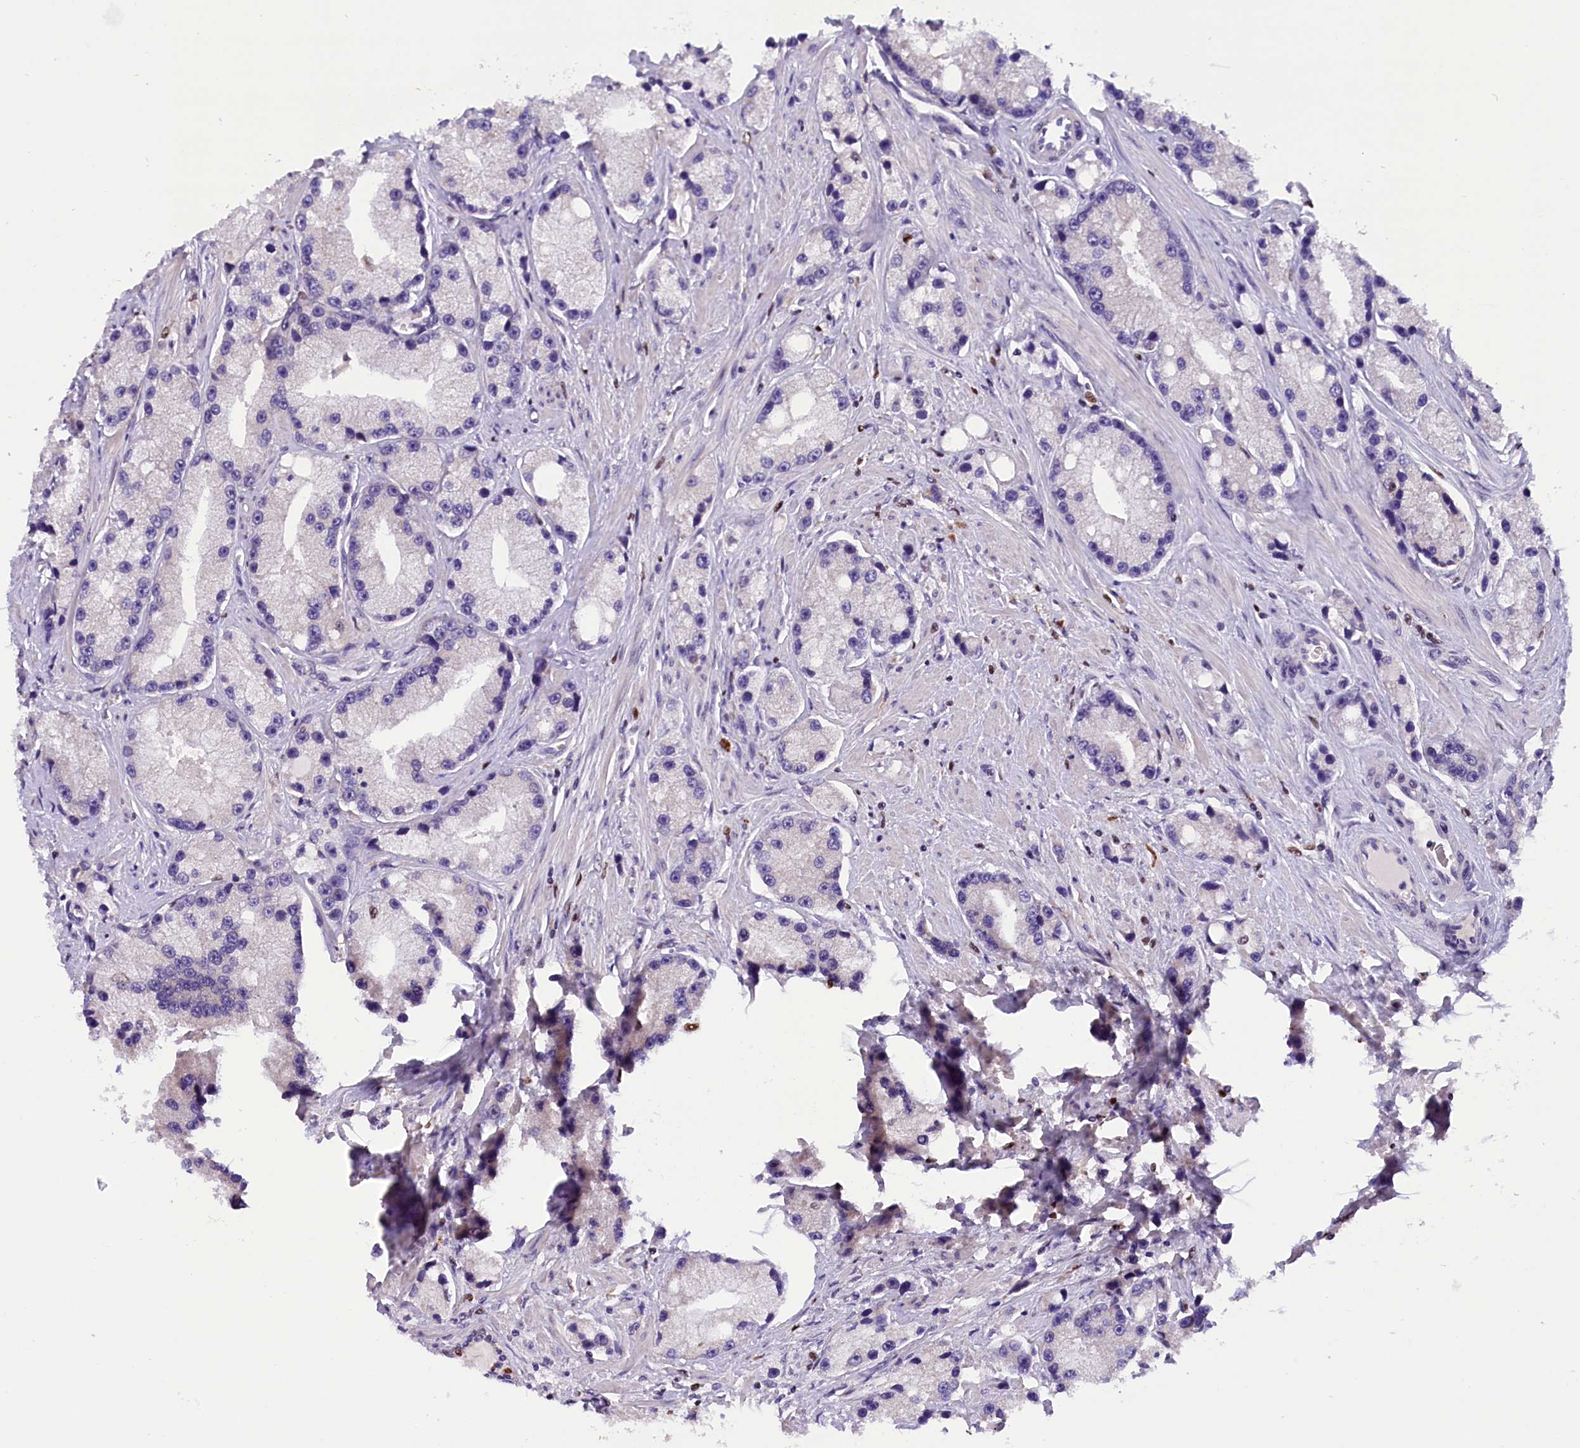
{"staining": {"intensity": "negative", "quantity": "none", "location": "none"}, "tissue": "prostate cancer", "cell_type": "Tumor cells", "image_type": "cancer", "snomed": [{"axis": "morphology", "description": "Adenocarcinoma, High grade"}, {"axis": "topography", "description": "Prostate"}], "caption": "This is an IHC histopathology image of human prostate cancer (adenocarcinoma (high-grade)). There is no staining in tumor cells.", "gene": "BTBD9", "patient": {"sex": "male", "age": 74}}